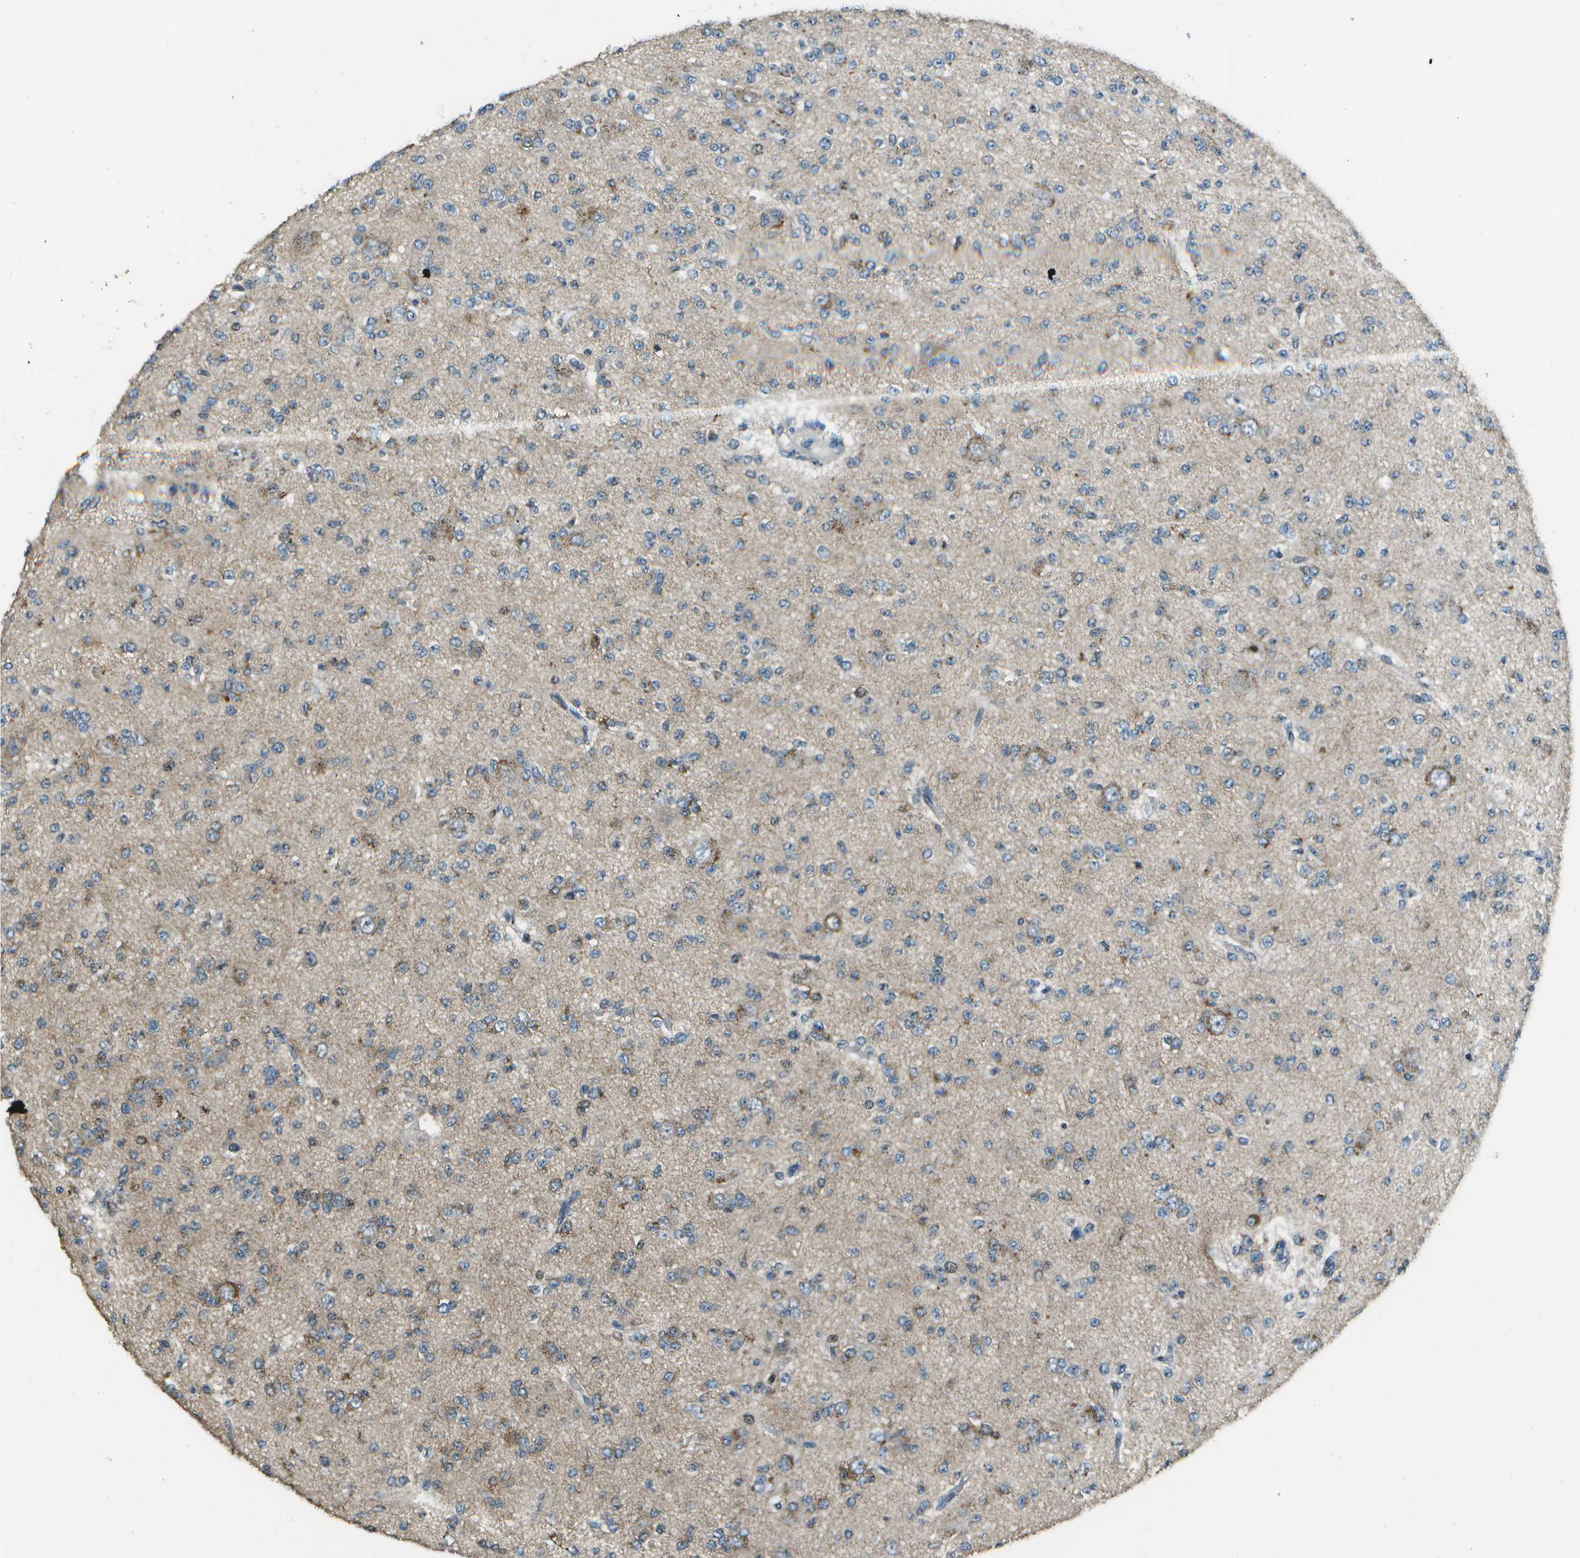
{"staining": {"intensity": "moderate", "quantity": "<25%", "location": "cytoplasmic/membranous"}, "tissue": "glioma", "cell_type": "Tumor cells", "image_type": "cancer", "snomed": [{"axis": "morphology", "description": "Glioma, malignant, Low grade"}, {"axis": "topography", "description": "Brain"}], "caption": "High-power microscopy captured an immunohistochemistry (IHC) image of glioma, revealing moderate cytoplasmic/membranous expression in approximately <25% of tumor cells. (Brightfield microscopy of DAB IHC at high magnification).", "gene": "PDLIM1", "patient": {"sex": "male", "age": 38}}